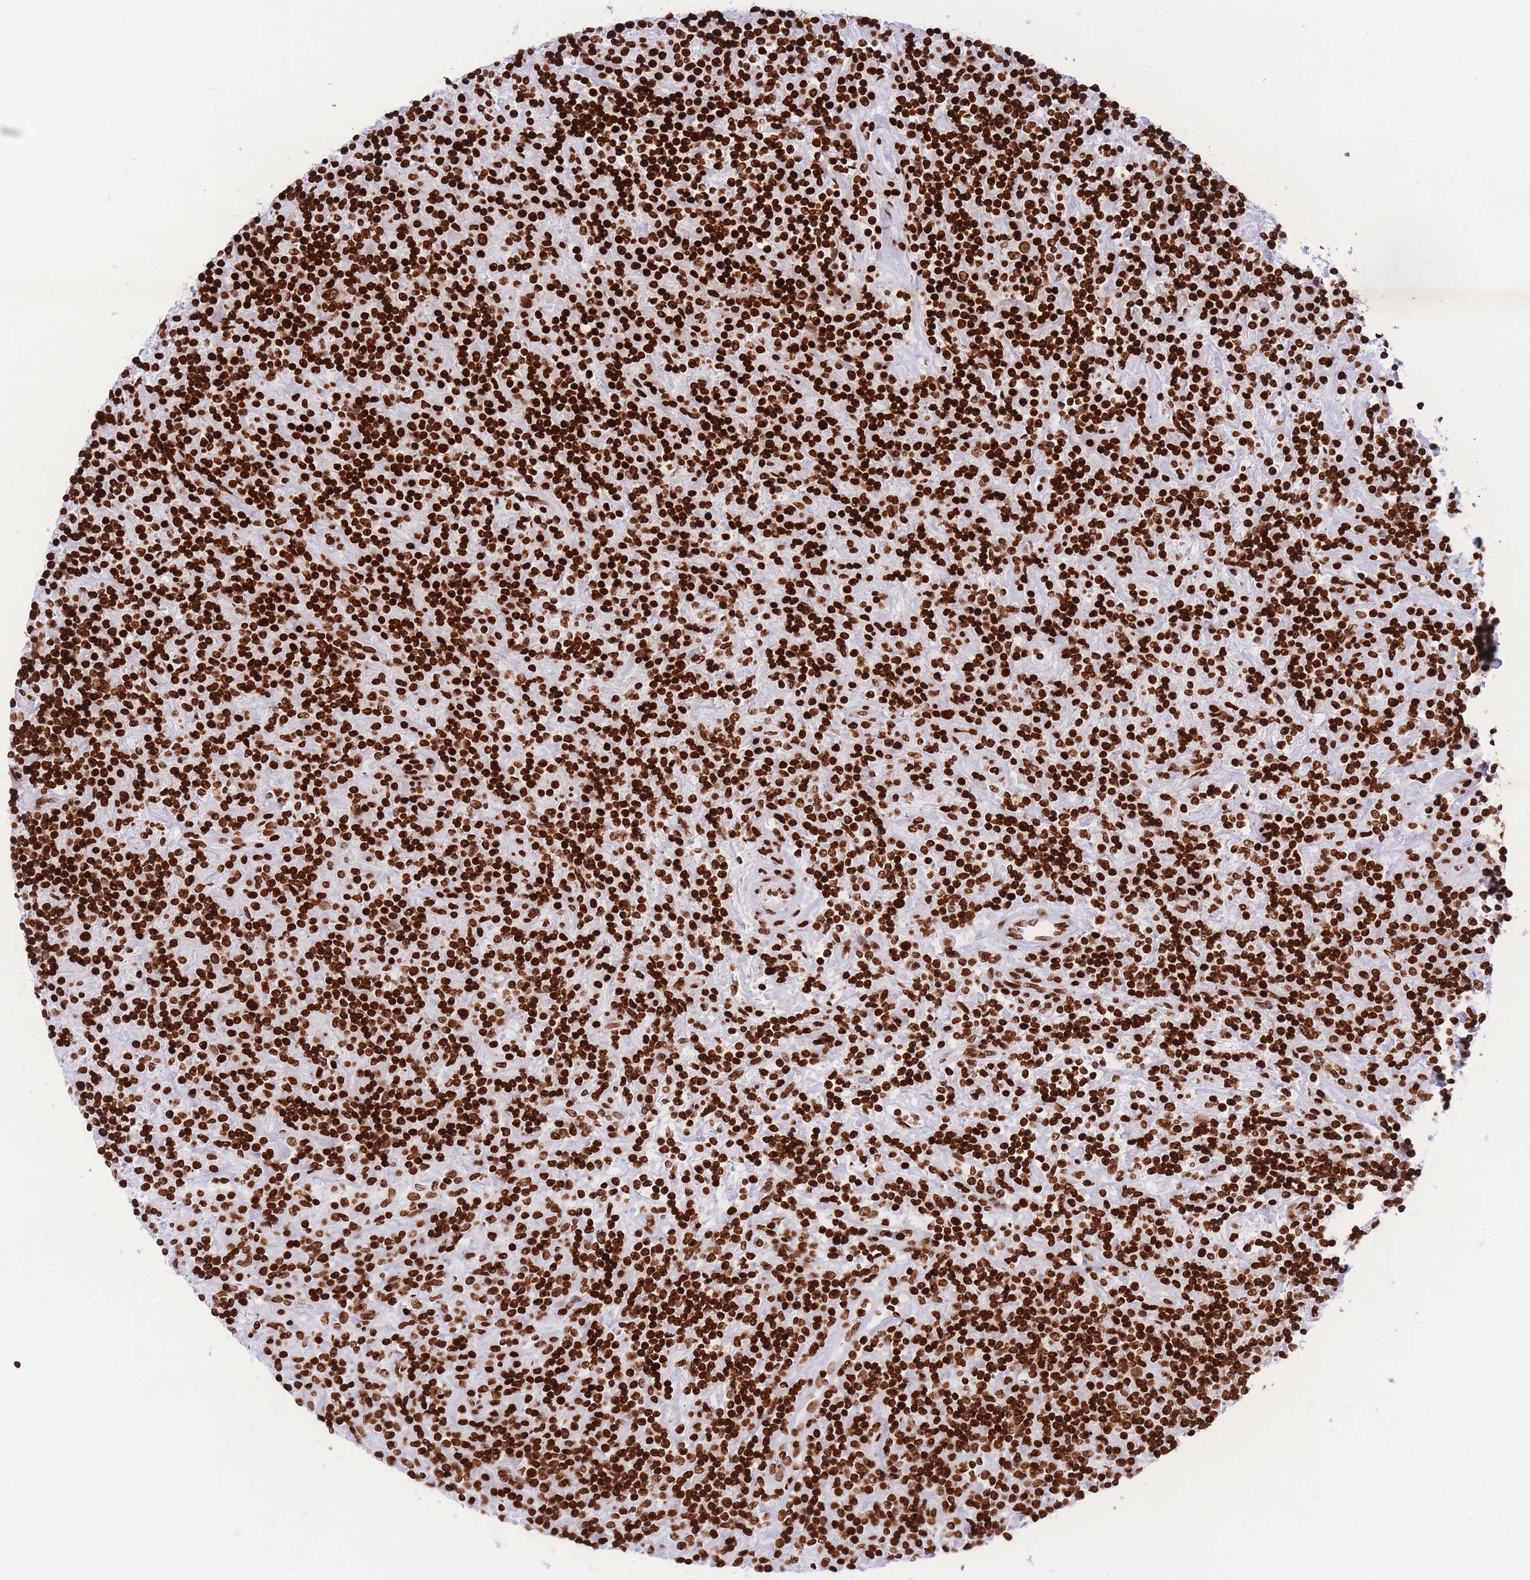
{"staining": {"intensity": "strong", "quantity": ">75%", "location": "nuclear"}, "tissue": "lymphoma", "cell_type": "Tumor cells", "image_type": "cancer", "snomed": [{"axis": "morphology", "description": "Hodgkin's disease, NOS"}, {"axis": "topography", "description": "Lymph node"}], "caption": "The micrograph reveals staining of Hodgkin's disease, revealing strong nuclear protein staining (brown color) within tumor cells.", "gene": "H2BC11", "patient": {"sex": "male", "age": 70}}